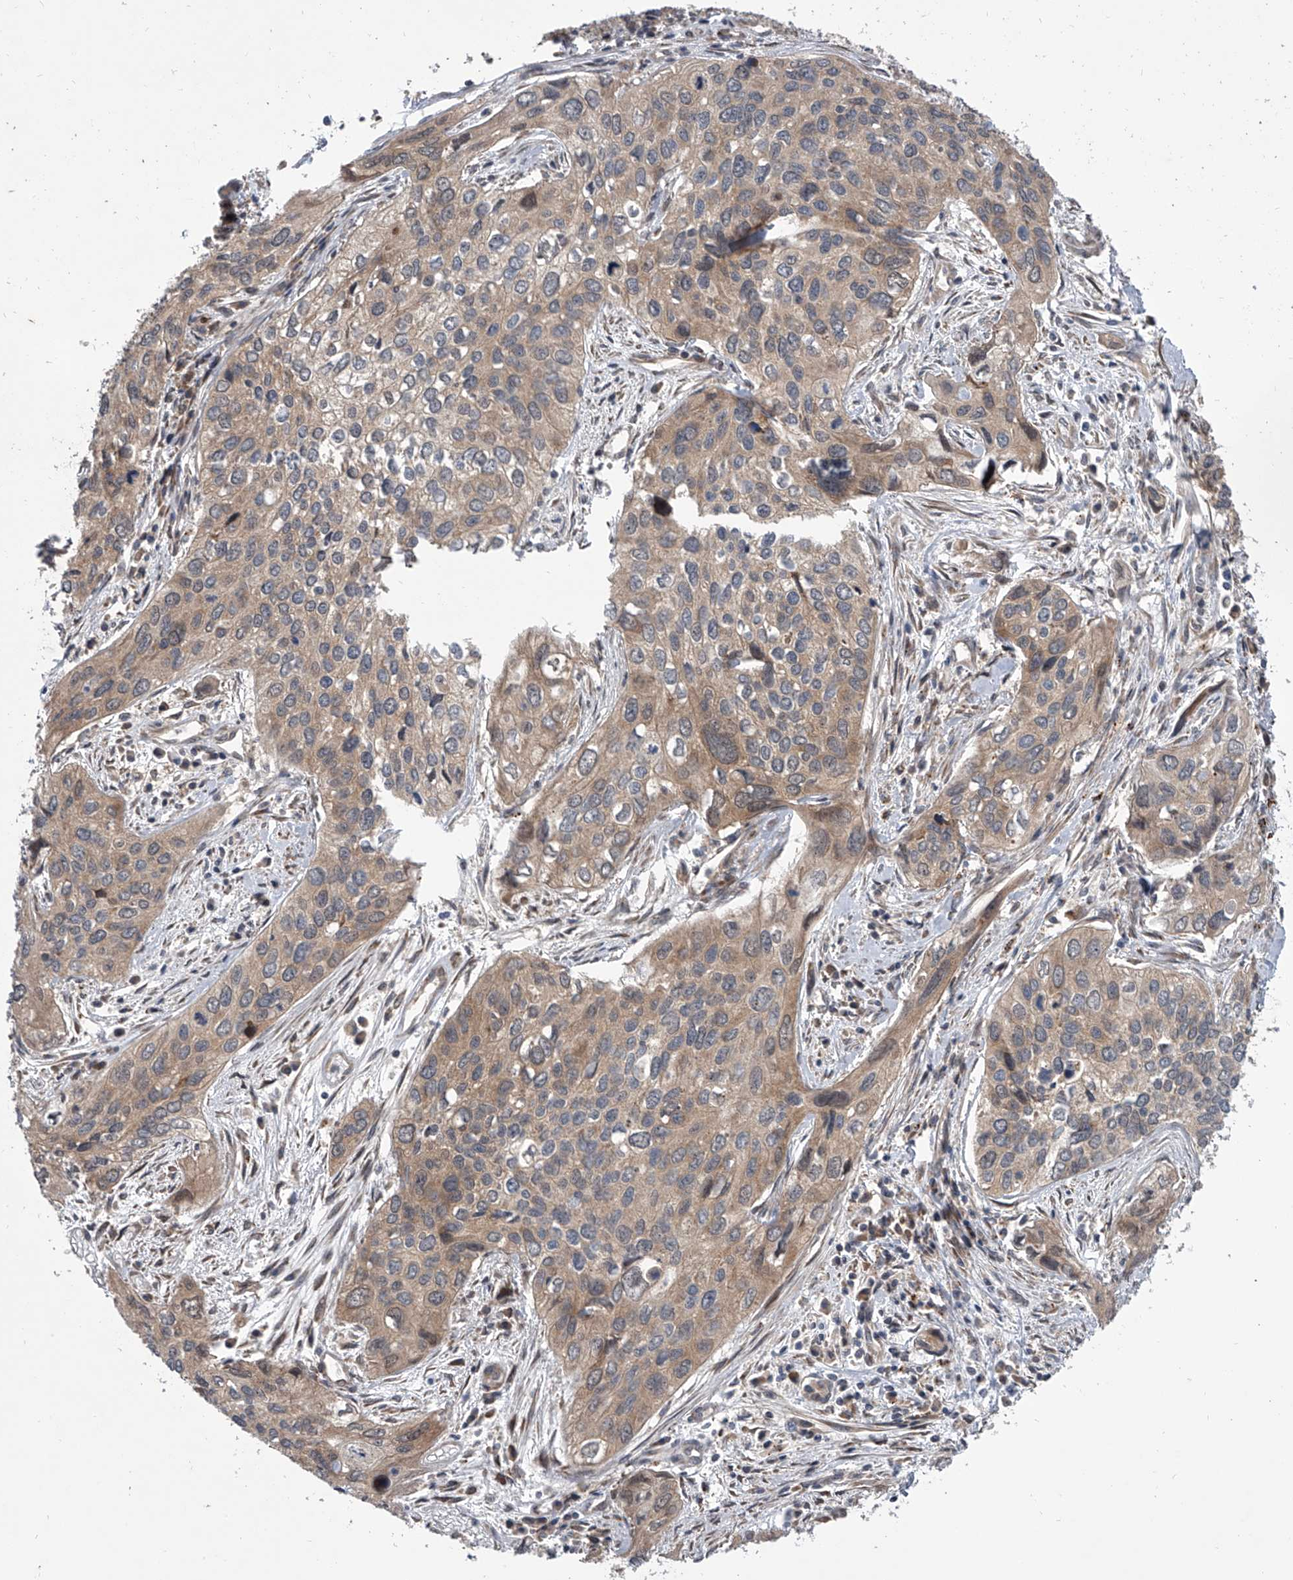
{"staining": {"intensity": "moderate", "quantity": ">75%", "location": "cytoplasmic/membranous"}, "tissue": "cervical cancer", "cell_type": "Tumor cells", "image_type": "cancer", "snomed": [{"axis": "morphology", "description": "Squamous cell carcinoma, NOS"}, {"axis": "topography", "description": "Cervix"}], "caption": "A histopathology image showing moderate cytoplasmic/membranous expression in approximately >75% of tumor cells in cervical cancer (squamous cell carcinoma), as visualized by brown immunohistochemical staining.", "gene": "GEMIN8", "patient": {"sex": "female", "age": 55}}